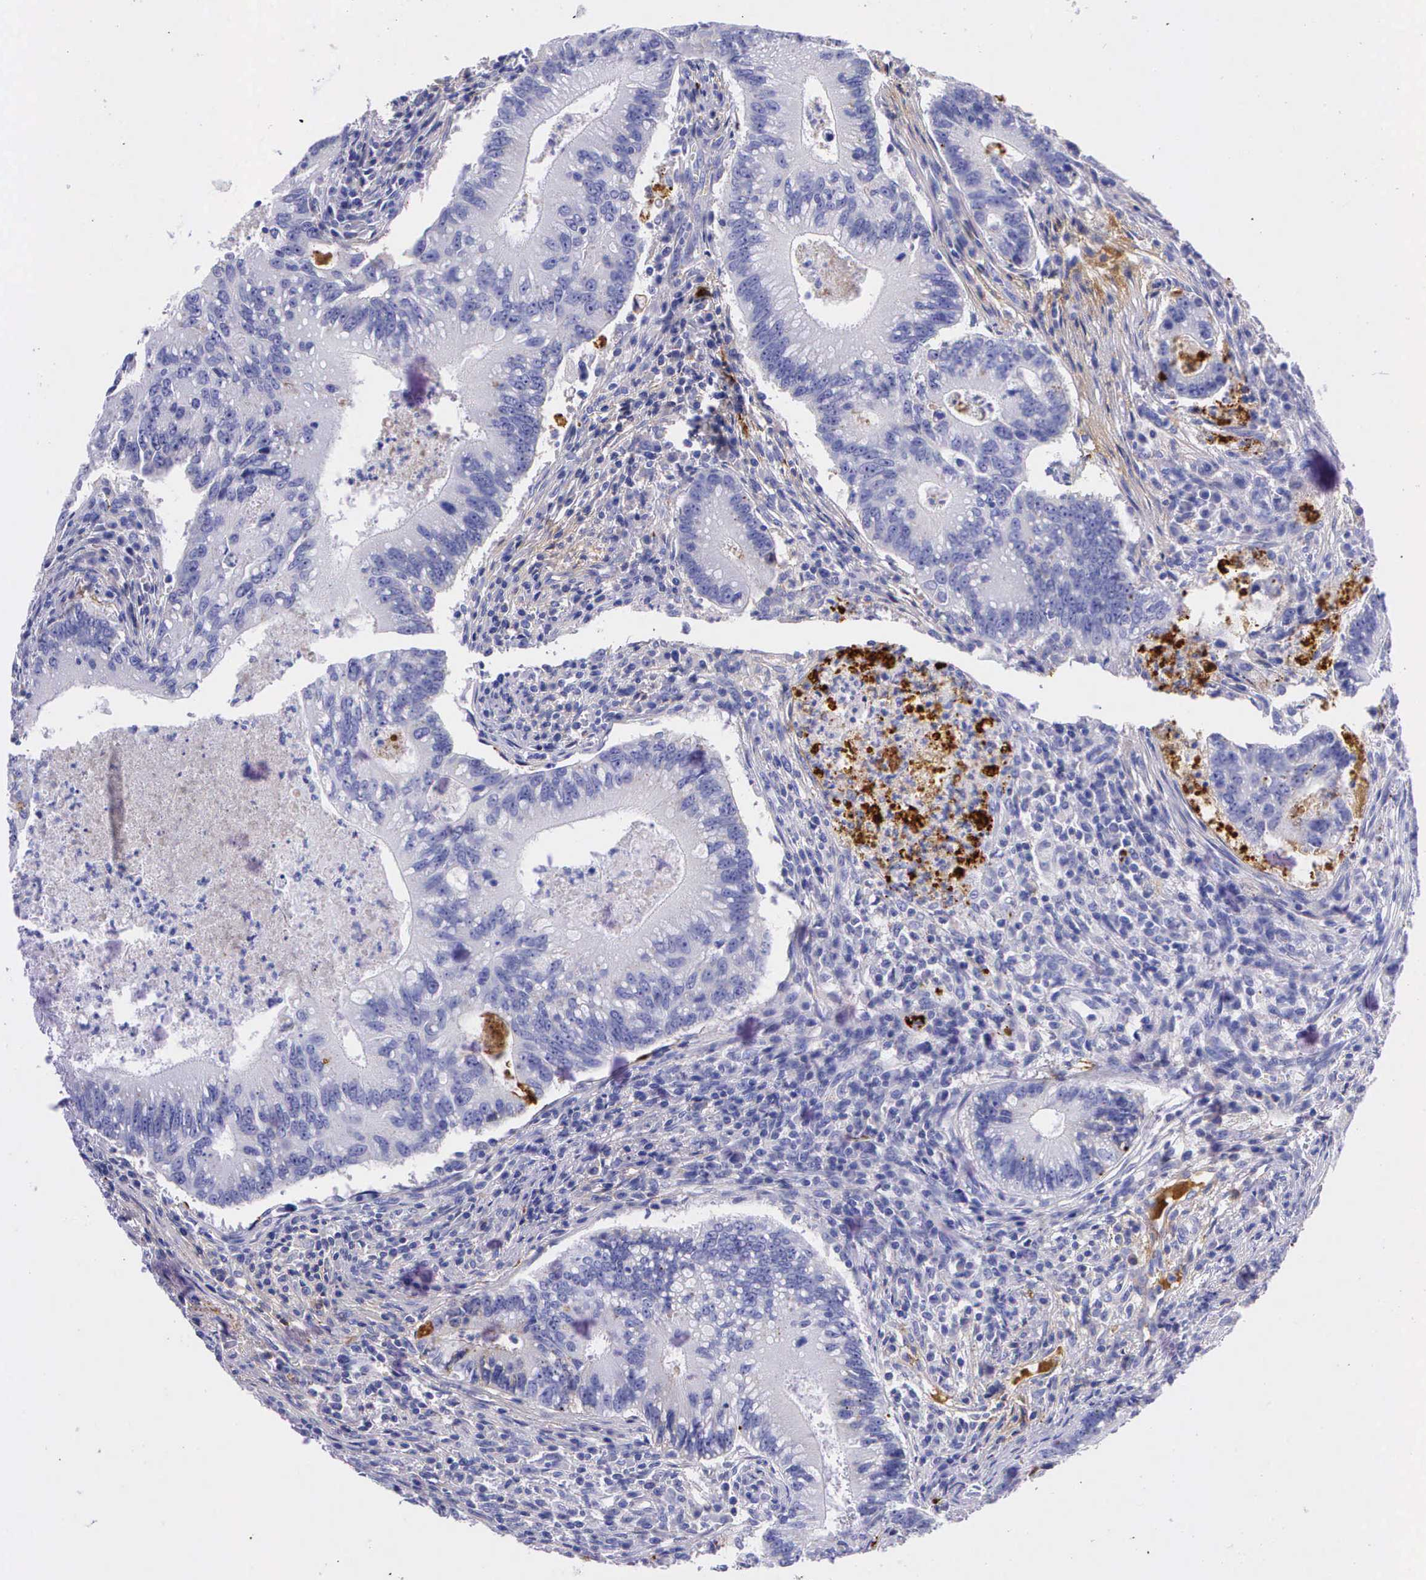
{"staining": {"intensity": "negative", "quantity": "none", "location": "none"}, "tissue": "colorectal cancer", "cell_type": "Tumor cells", "image_type": "cancer", "snomed": [{"axis": "morphology", "description": "Adenocarcinoma, NOS"}, {"axis": "topography", "description": "Rectum"}], "caption": "There is no significant positivity in tumor cells of adenocarcinoma (colorectal).", "gene": "PLG", "patient": {"sex": "female", "age": 81}}